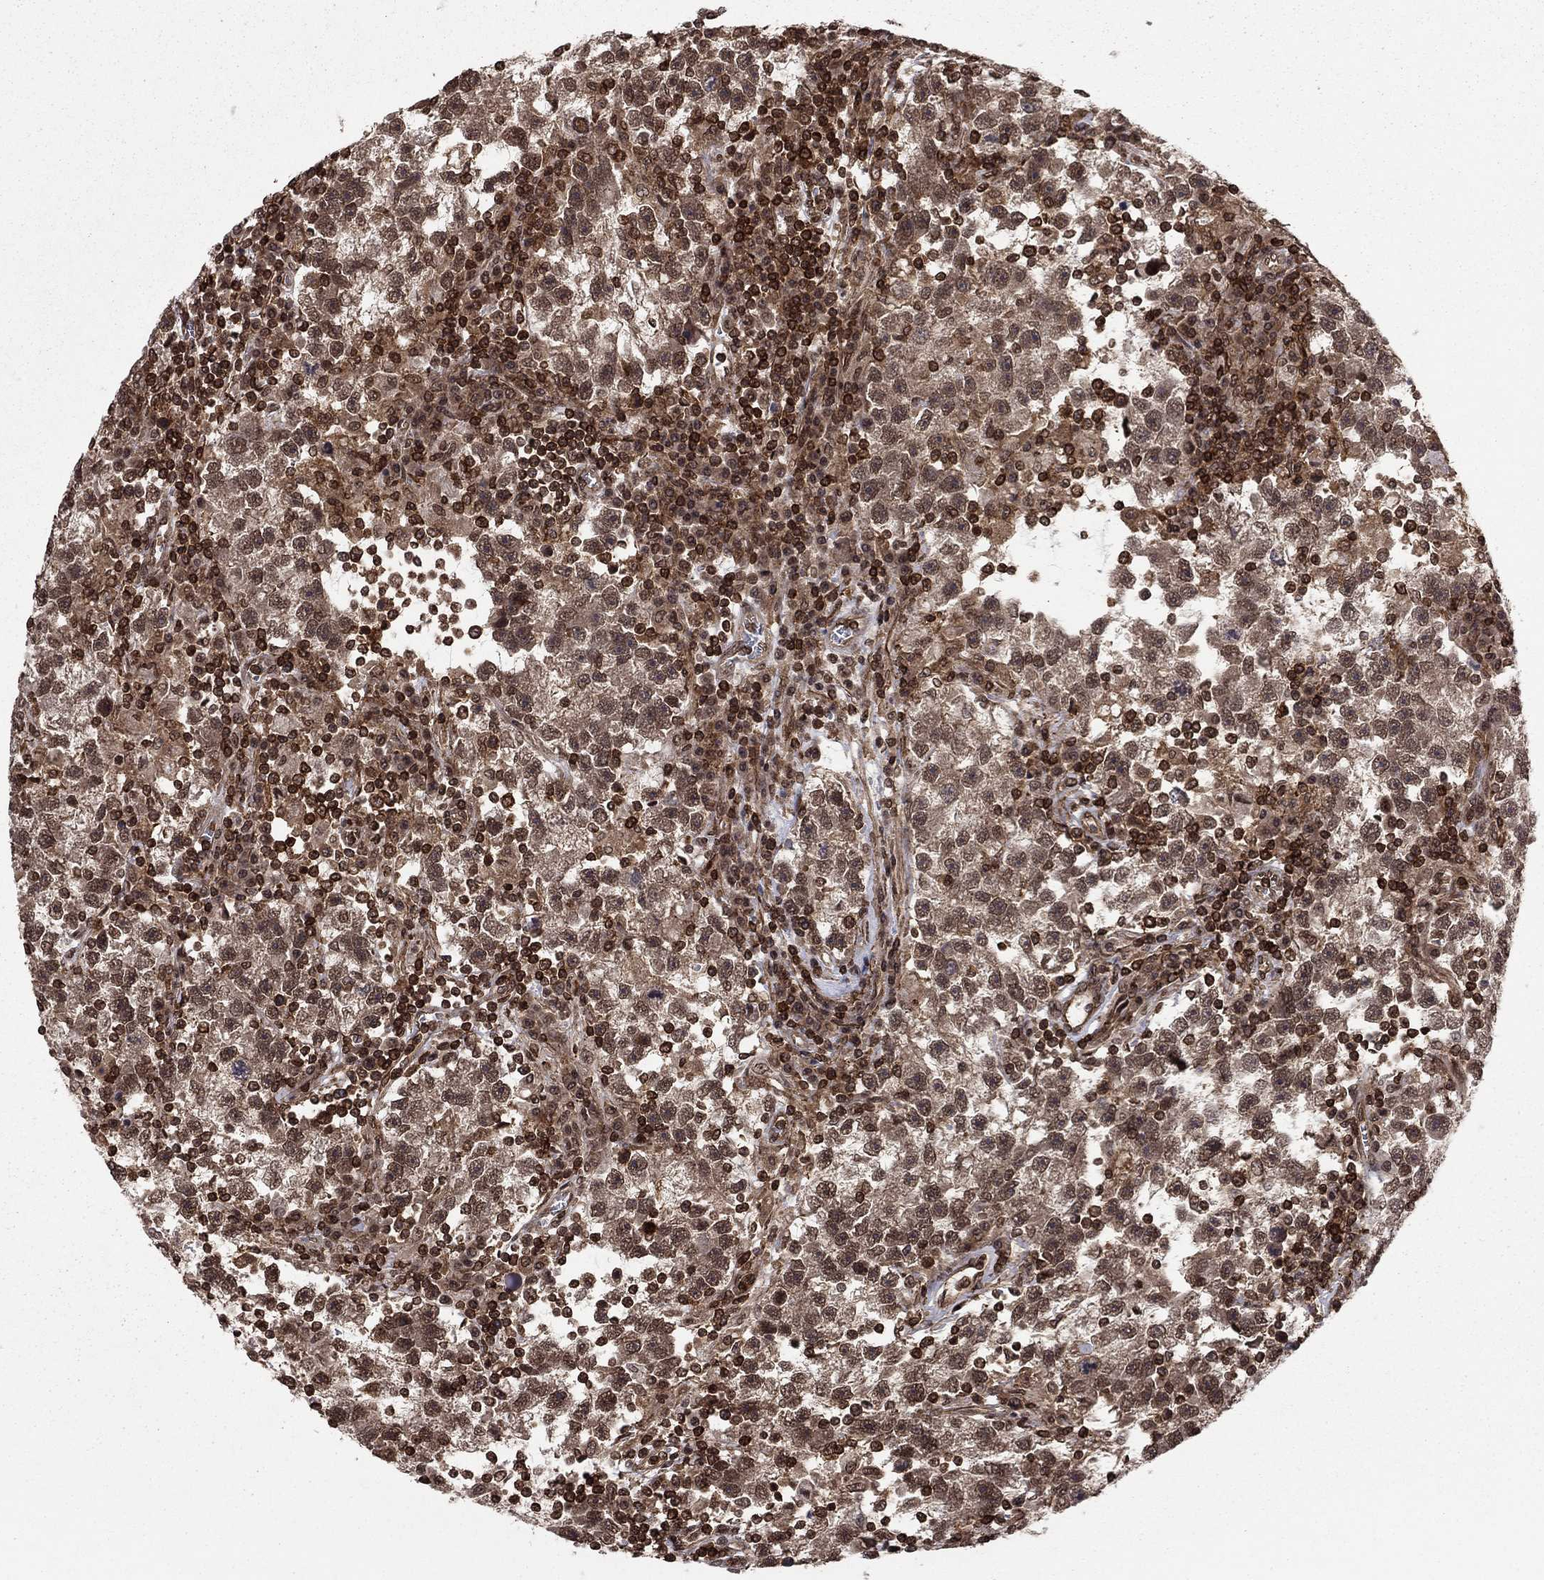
{"staining": {"intensity": "moderate", "quantity": "<25%", "location": "nuclear"}, "tissue": "testis cancer", "cell_type": "Tumor cells", "image_type": "cancer", "snomed": [{"axis": "morphology", "description": "Seminoma, NOS"}, {"axis": "topography", "description": "Testis"}], "caption": "Moderate nuclear positivity for a protein is present in approximately <25% of tumor cells of testis seminoma using immunohistochemistry (IHC).", "gene": "SSX2IP", "patient": {"sex": "male", "age": 47}}